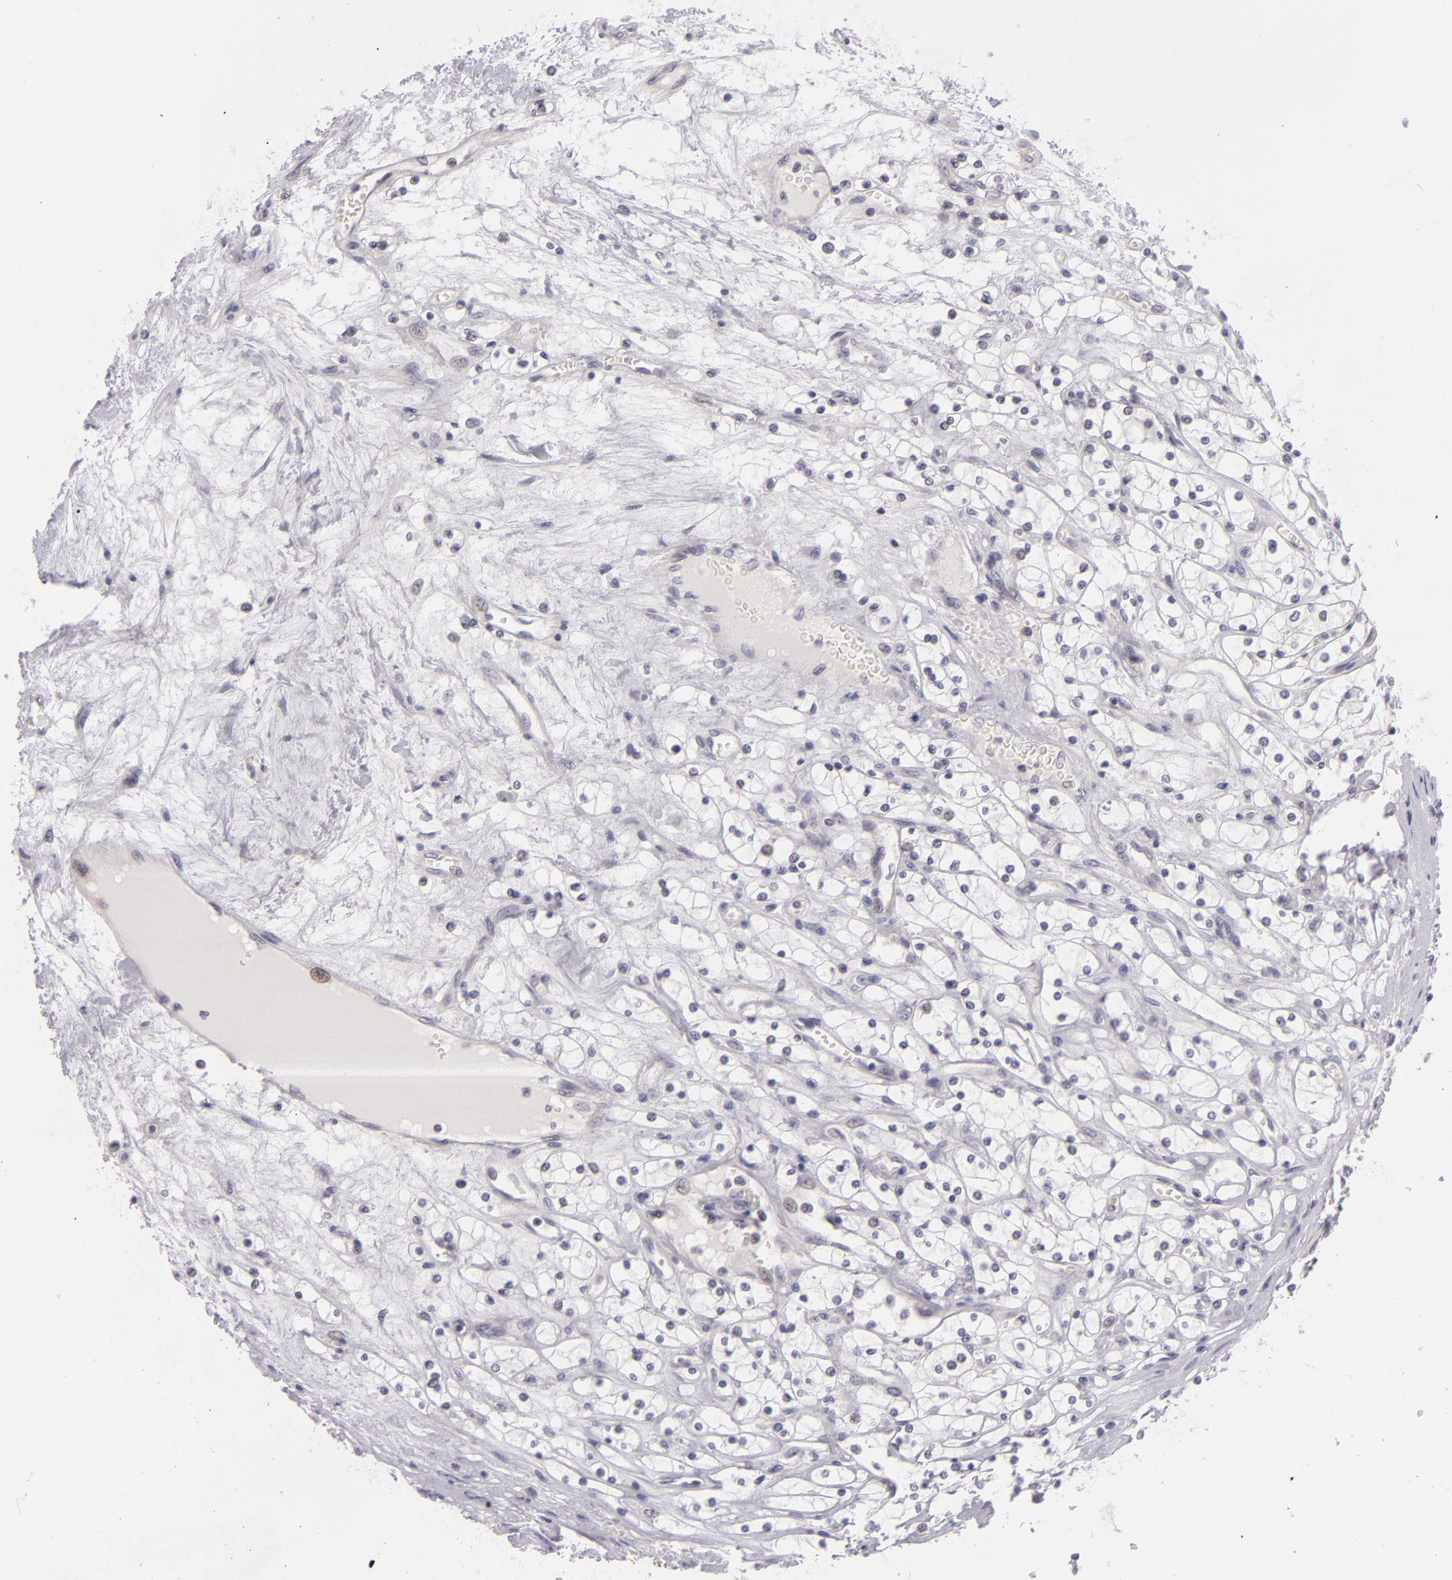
{"staining": {"intensity": "negative", "quantity": "none", "location": "none"}, "tissue": "renal cancer", "cell_type": "Tumor cells", "image_type": "cancer", "snomed": [{"axis": "morphology", "description": "Adenocarcinoma, NOS"}, {"axis": "topography", "description": "Kidney"}], "caption": "IHC histopathology image of human renal adenocarcinoma stained for a protein (brown), which exhibits no expression in tumor cells.", "gene": "BCL10", "patient": {"sex": "male", "age": 61}}